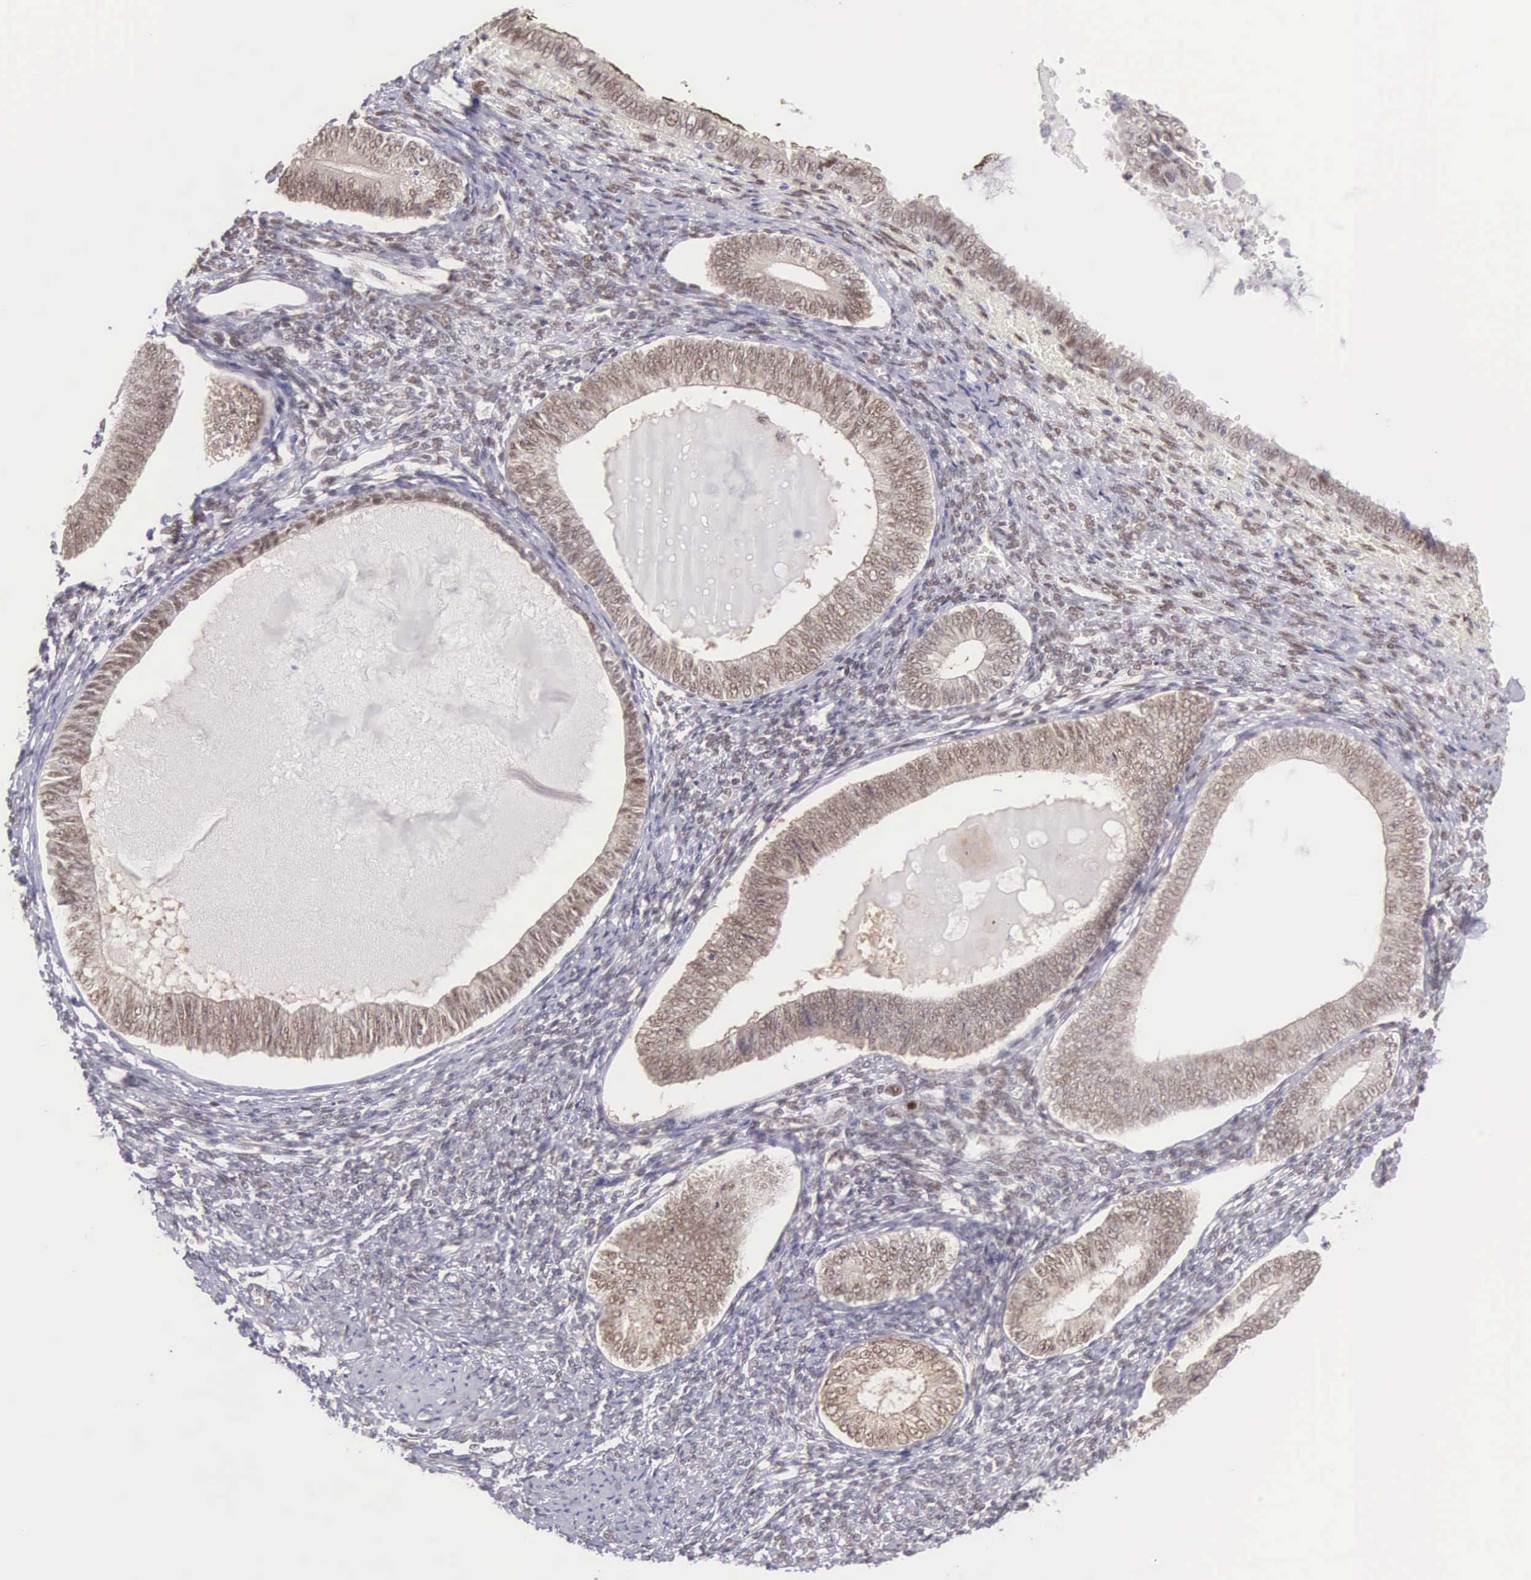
{"staining": {"intensity": "weak", "quantity": "<25%", "location": "nuclear"}, "tissue": "endometrium", "cell_type": "Cells in endometrial stroma", "image_type": "normal", "snomed": [{"axis": "morphology", "description": "Normal tissue, NOS"}, {"axis": "topography", "description": "Endometrium"}], "caption": "Immunohistochemical staining of normal endometrium demonstrates no significant expression in cells in endometrial stroma.", "gene": "CCDC117", "patient": {"sex": "female", "age": 82}}